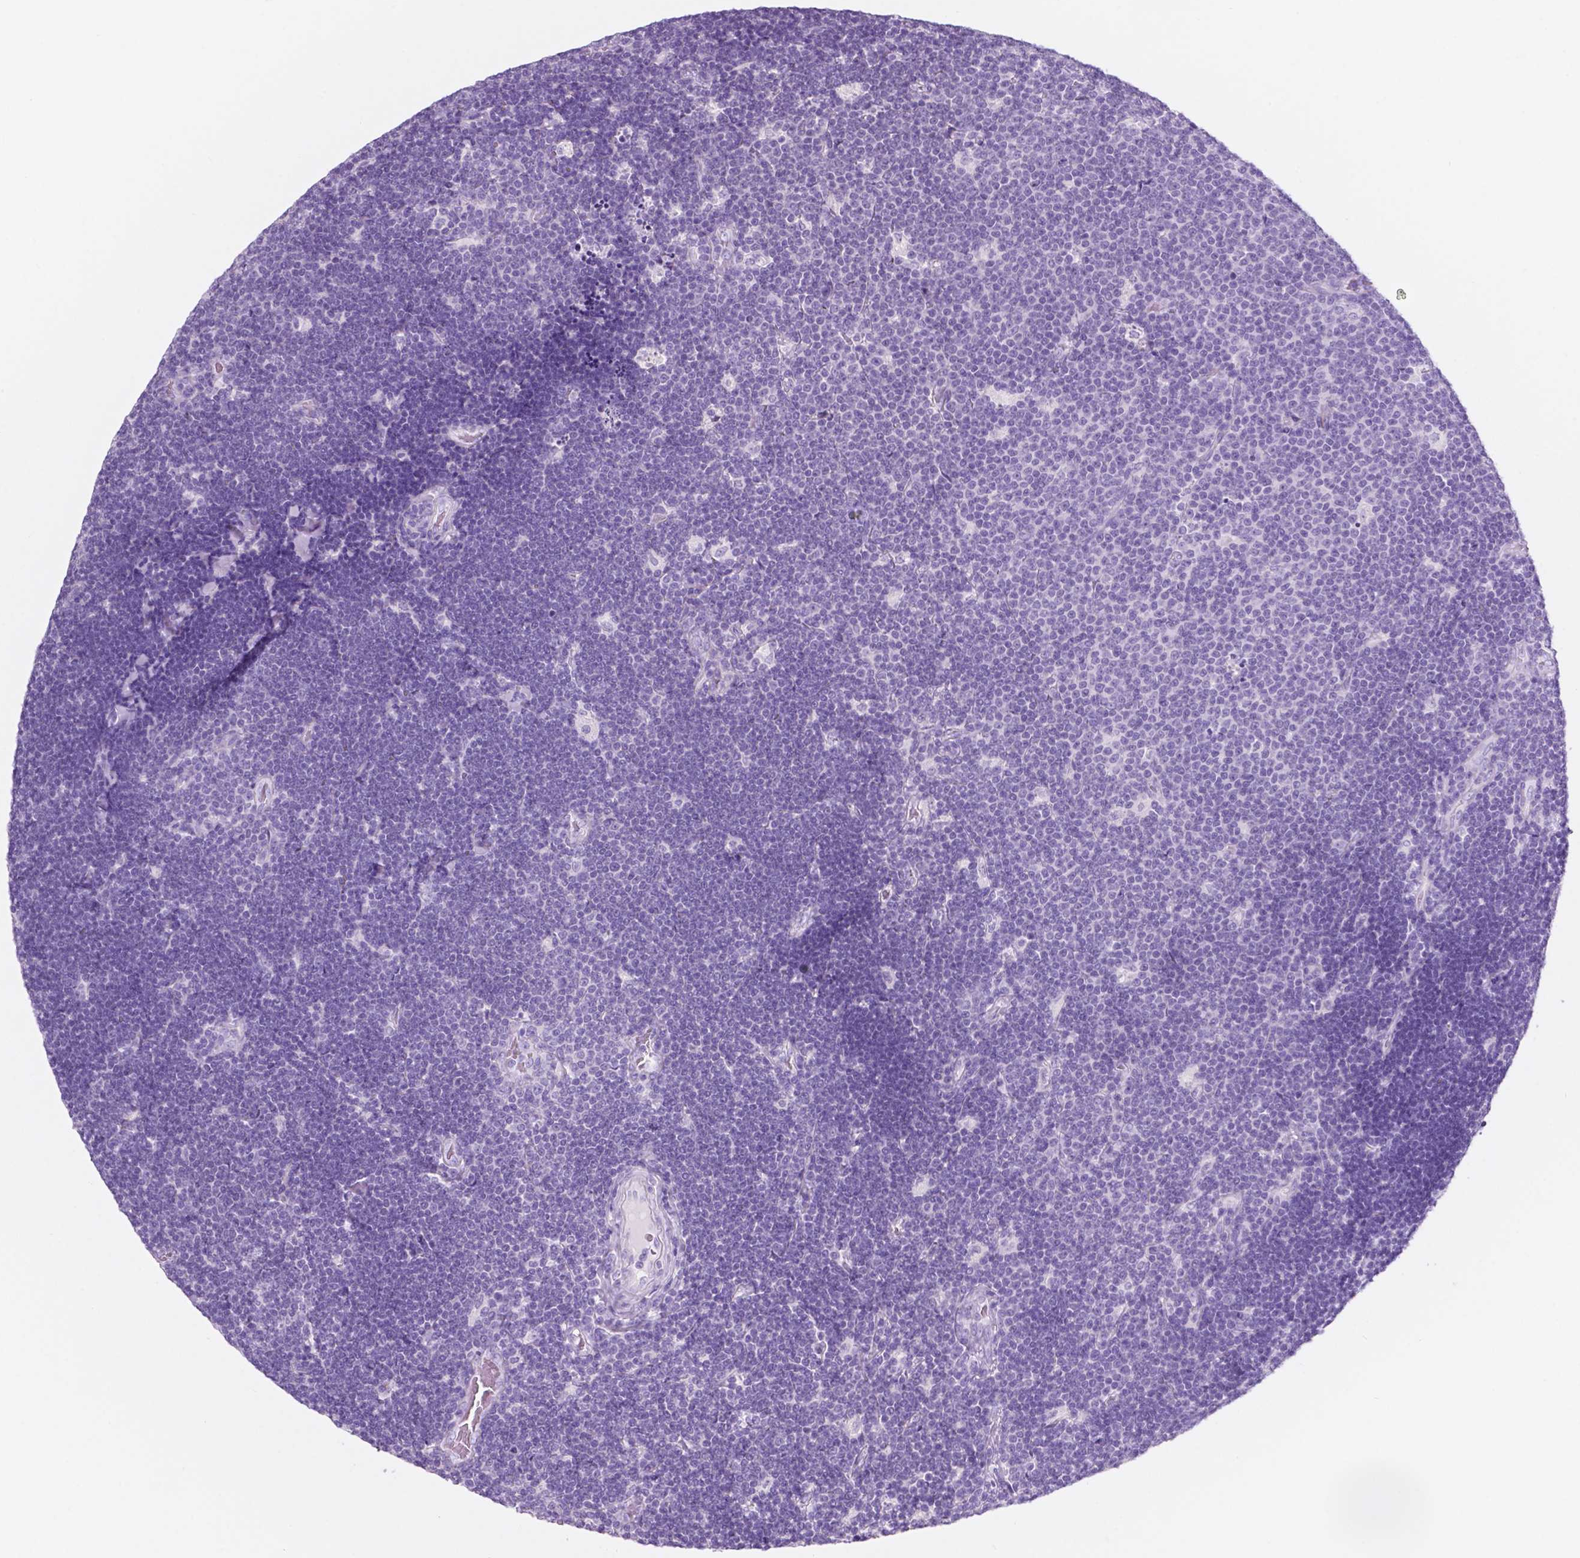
{"staining": {"intensity": "negative", "quantity": "none", "location": "none"}, "tissue": "lymphoma", "cell_type": "Tumor cells", "image_type": "cancer", "snomed": [{"axis": "morphology", "description": "Malignant lymphoma, non-Hodgkin's type, Low grade"}, {"axis": "topography", "description": "Brain"}], "caption": "Lymphoma stained for a protein using IHC demonstrates no staining tumor cells.", "gene": "CUZD1", "patient": {"sex": "female", "age": 66}}